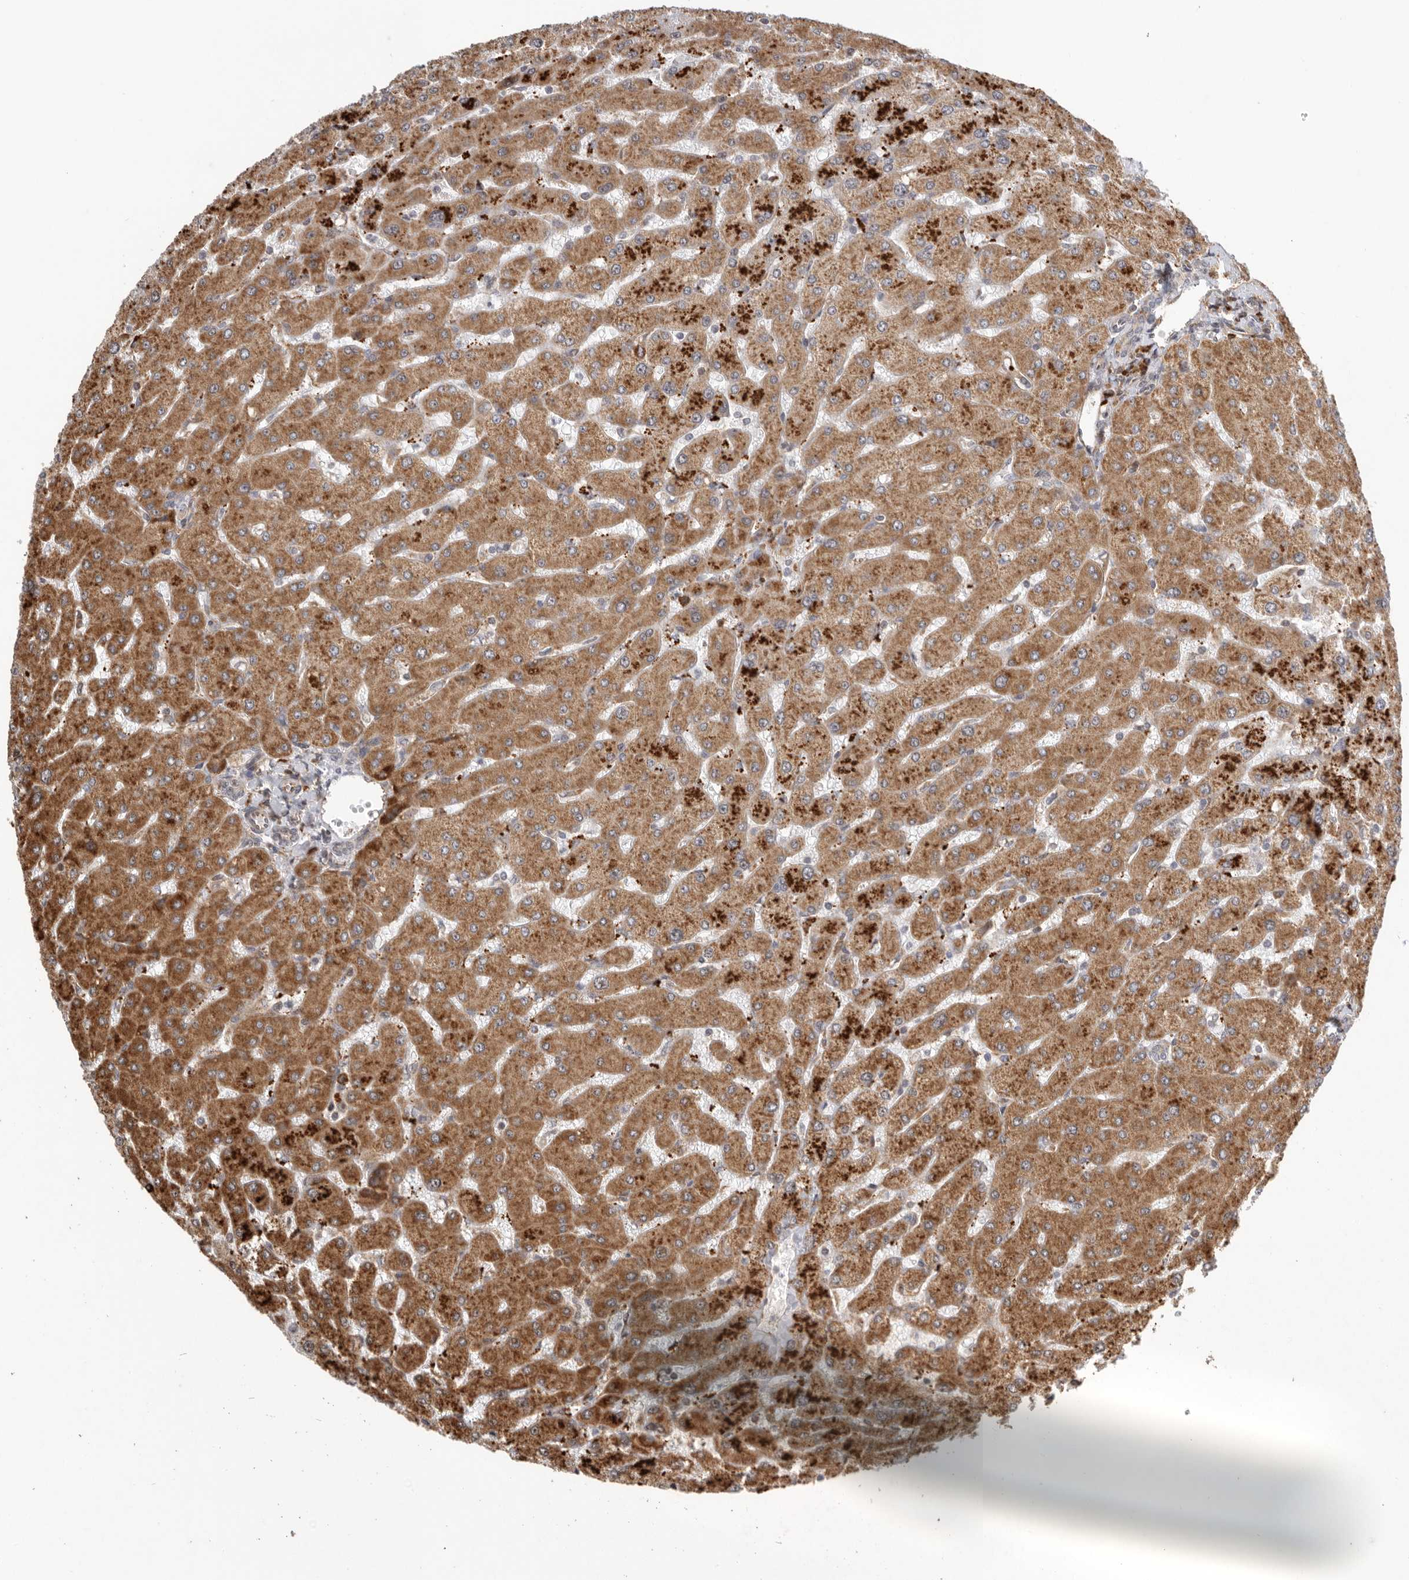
{"staining": {"intensity": "negative", "quantity": "none", "location": "none"}, "tissue": "liver", "cell_type": "Cholangiocytes", "image_type": "normal", "snomed": [{"axis": "morphology", "description": "Normal tissue, NOS"}, {"axis": "topography", "description": "Liver"}], "caption": "The image displays no significant positivity in cholangiocytes of liver.", "gene": "FZD3", "patient": {"sex": "male", "age": 55}}